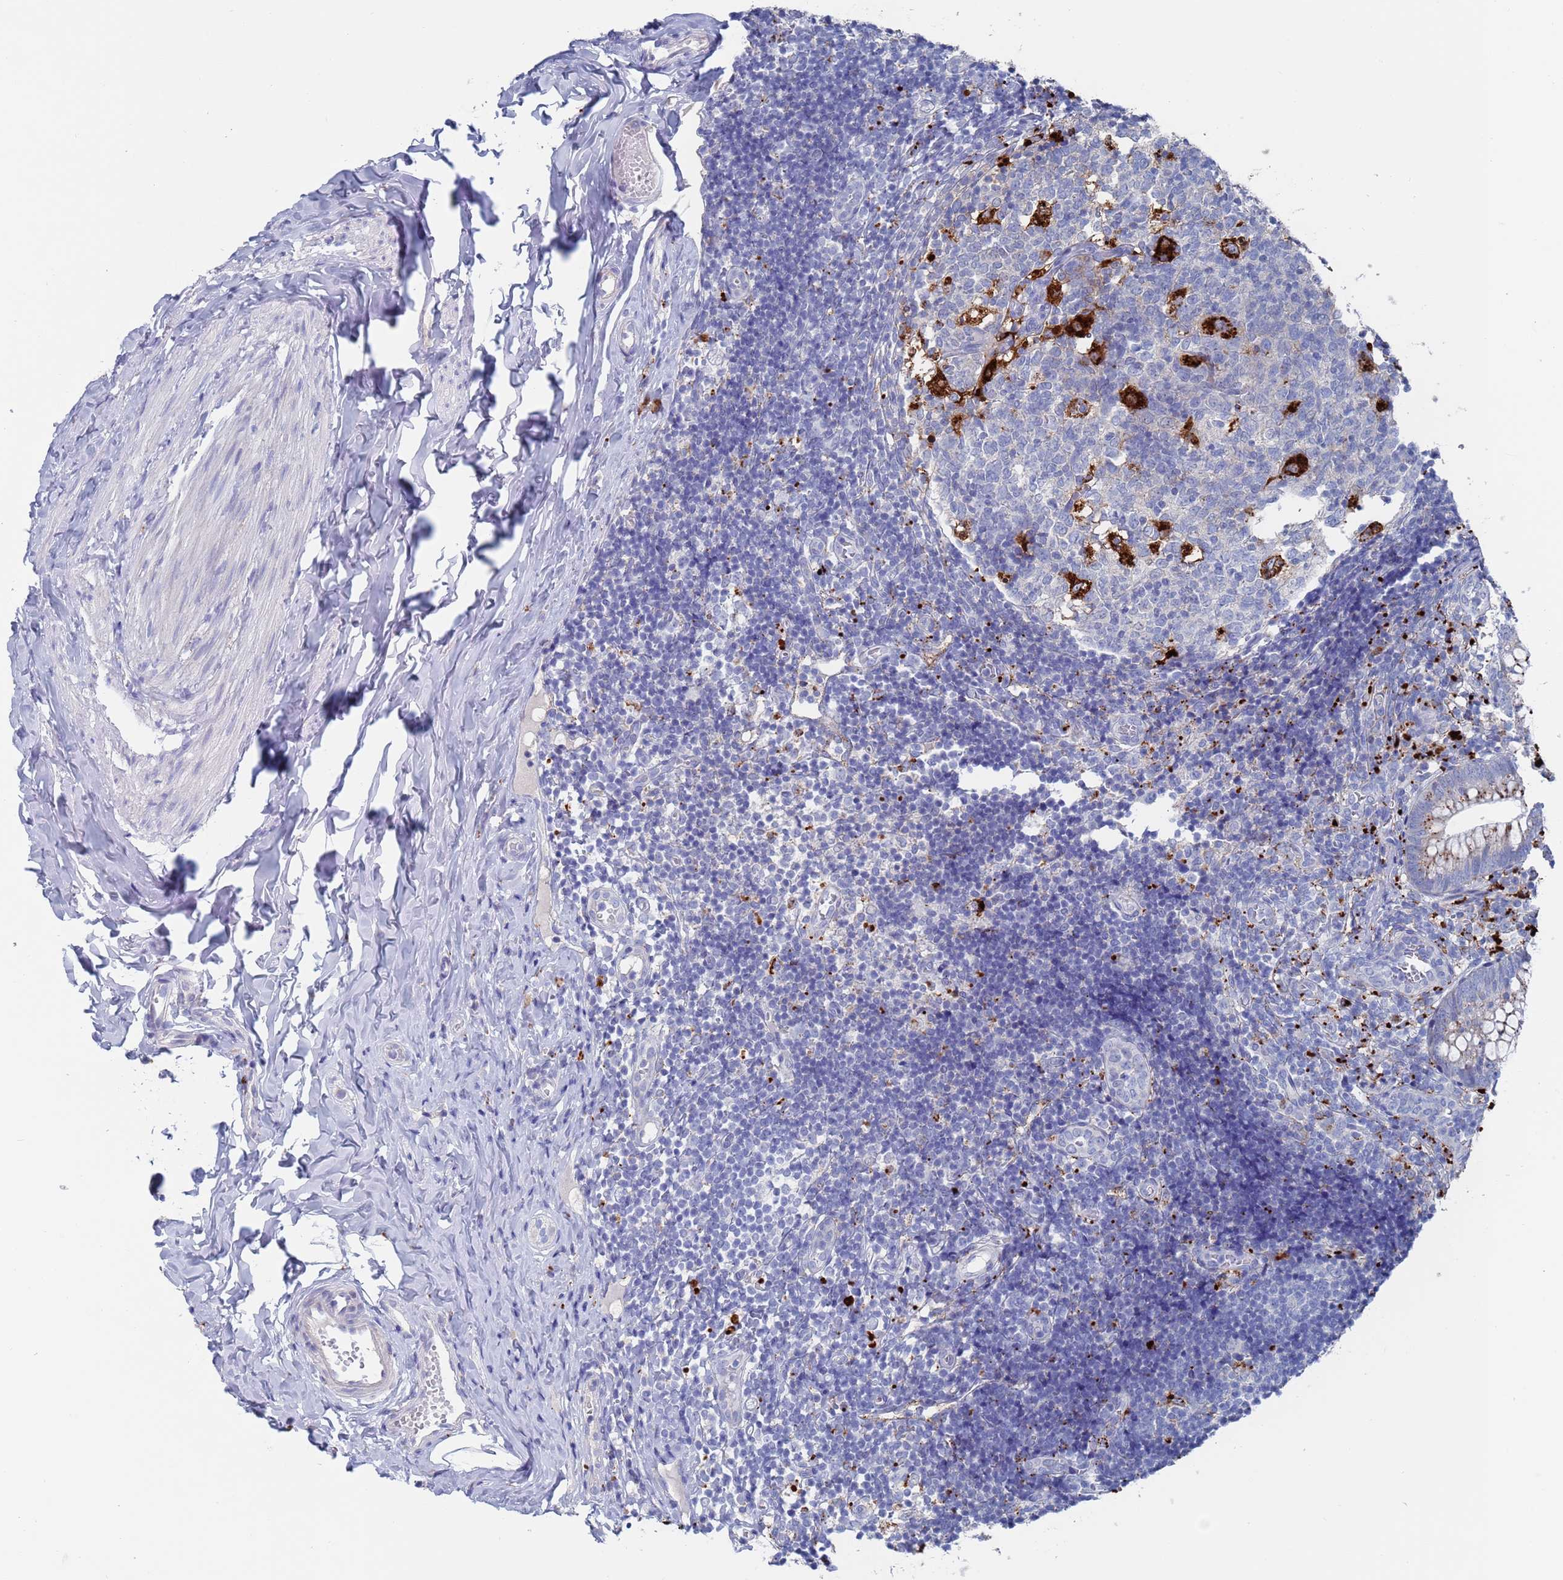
{"staining": {"intensity": "strong", "quantity": "25%-75%", "location": "cytoplasmic/membranous"}, "tissue": "appendix", "cell_type": "Glandular cells", "image_type": "normal", "snomed": [{"axis": "morphology", "description": "Normal tissue, NOS"}, {"axis": "topography", "description": "Appendix"}], "caption": "An image showing strong cytoplasmic/membranous staining in approximately 25%-75% of glandular cells in benign appendix, as visualized by brown immunohistochemical staining.", "gene": "FUCA1", "patient": {"sex": "male", "age": 8}}